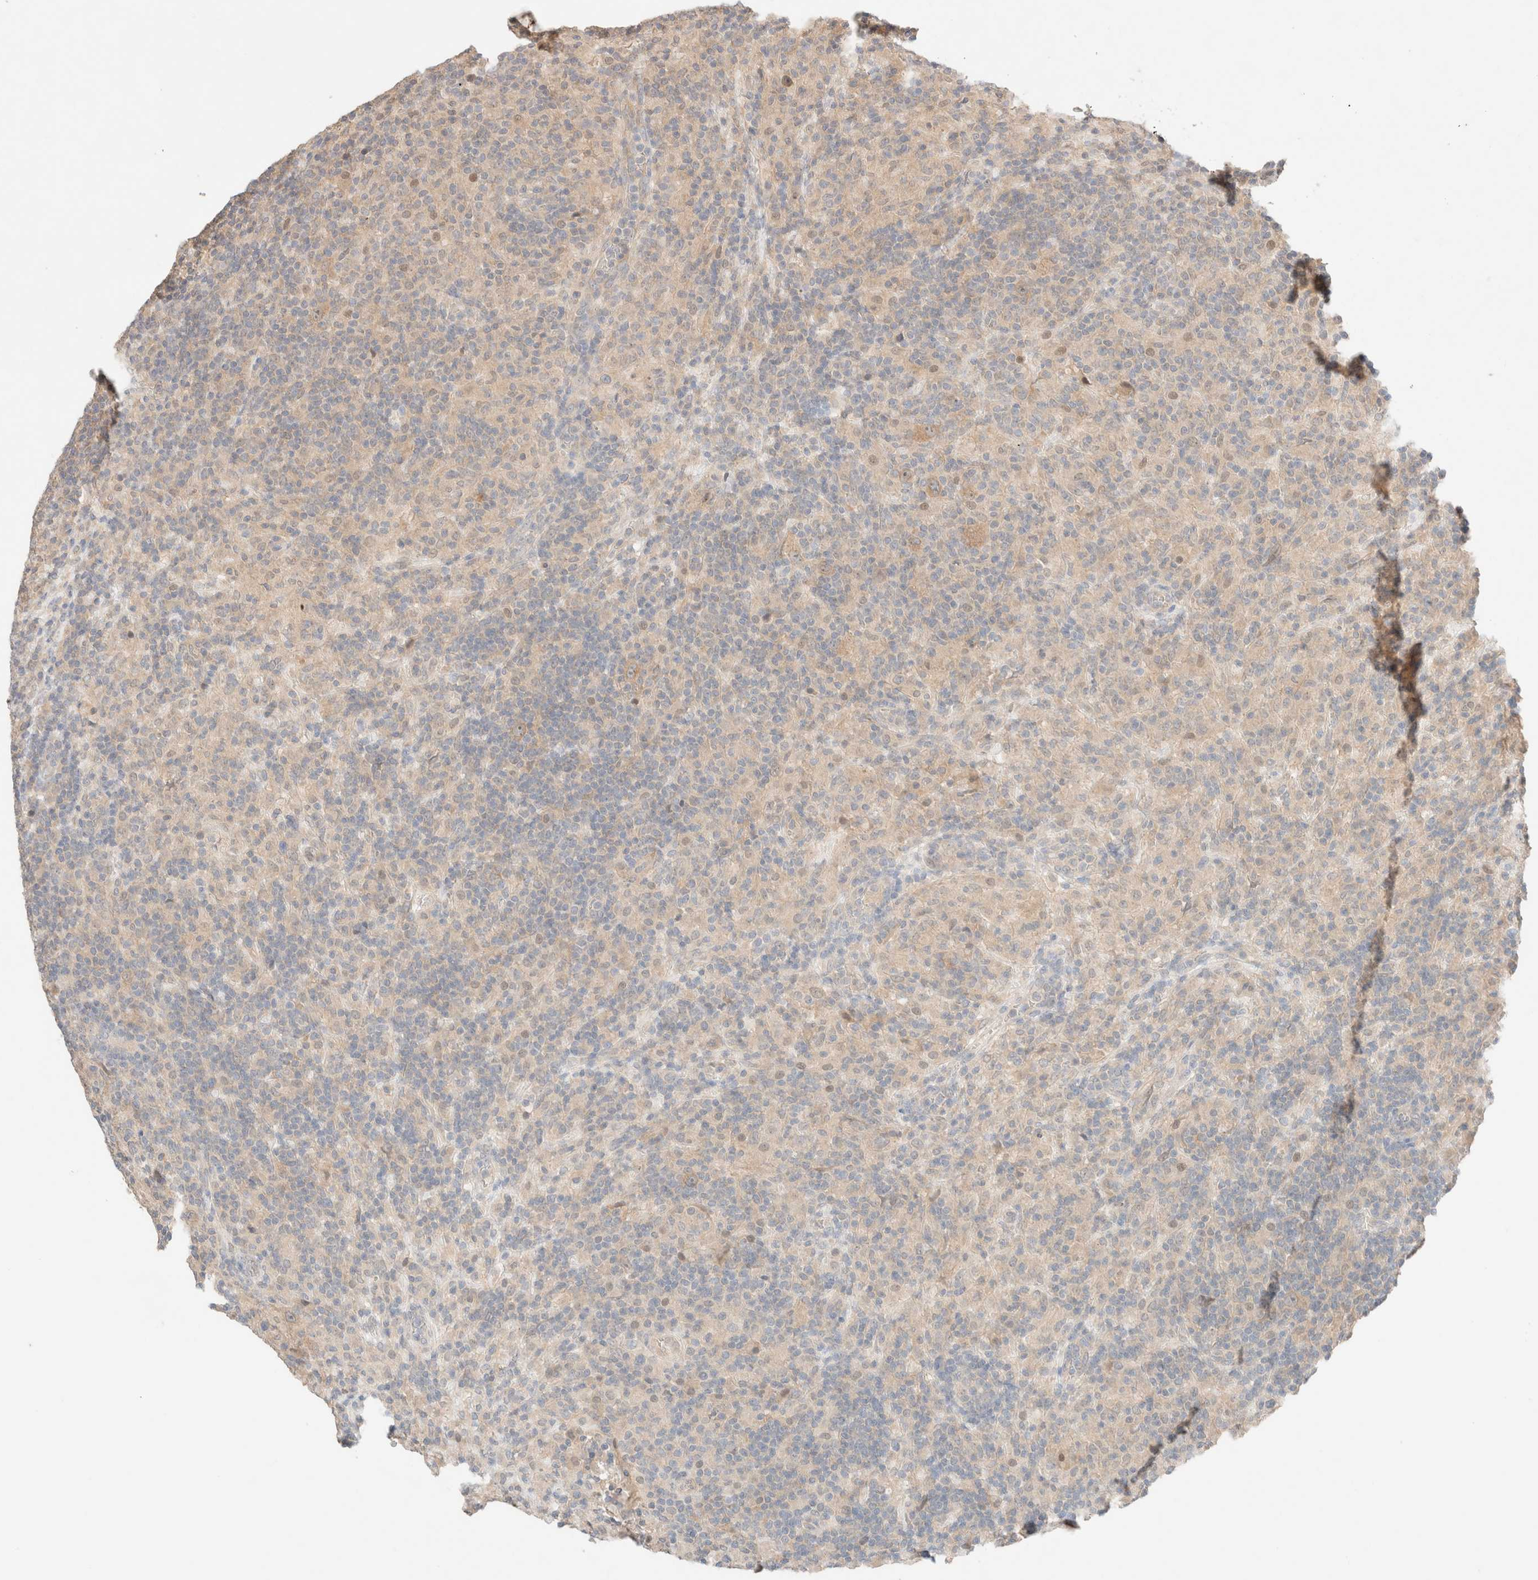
{"staining": {"intensity": "weak", "quantity": "25%-75%", "location": "cytoplasmic/membranous"}, "tissue": "lymphoma", "cell_type": "Tumor cells", "image_type": "cancer", "snomed": [{"axis": "morphology", "description": "Hodgkin's disease, NOS"}, {"axis": "topography", "description": "Lymph node"}], "caption": "IHC (DAB) staining of human Hodgkin's disease exhibits weak cytoplasmic/membranous protein expression in about 25%-75% of tumor cells. (Brightfield microscopy of DAB IHC at high magnification).", "gene": "SARM1", "patient": {"sex": "male", "age": 70}}